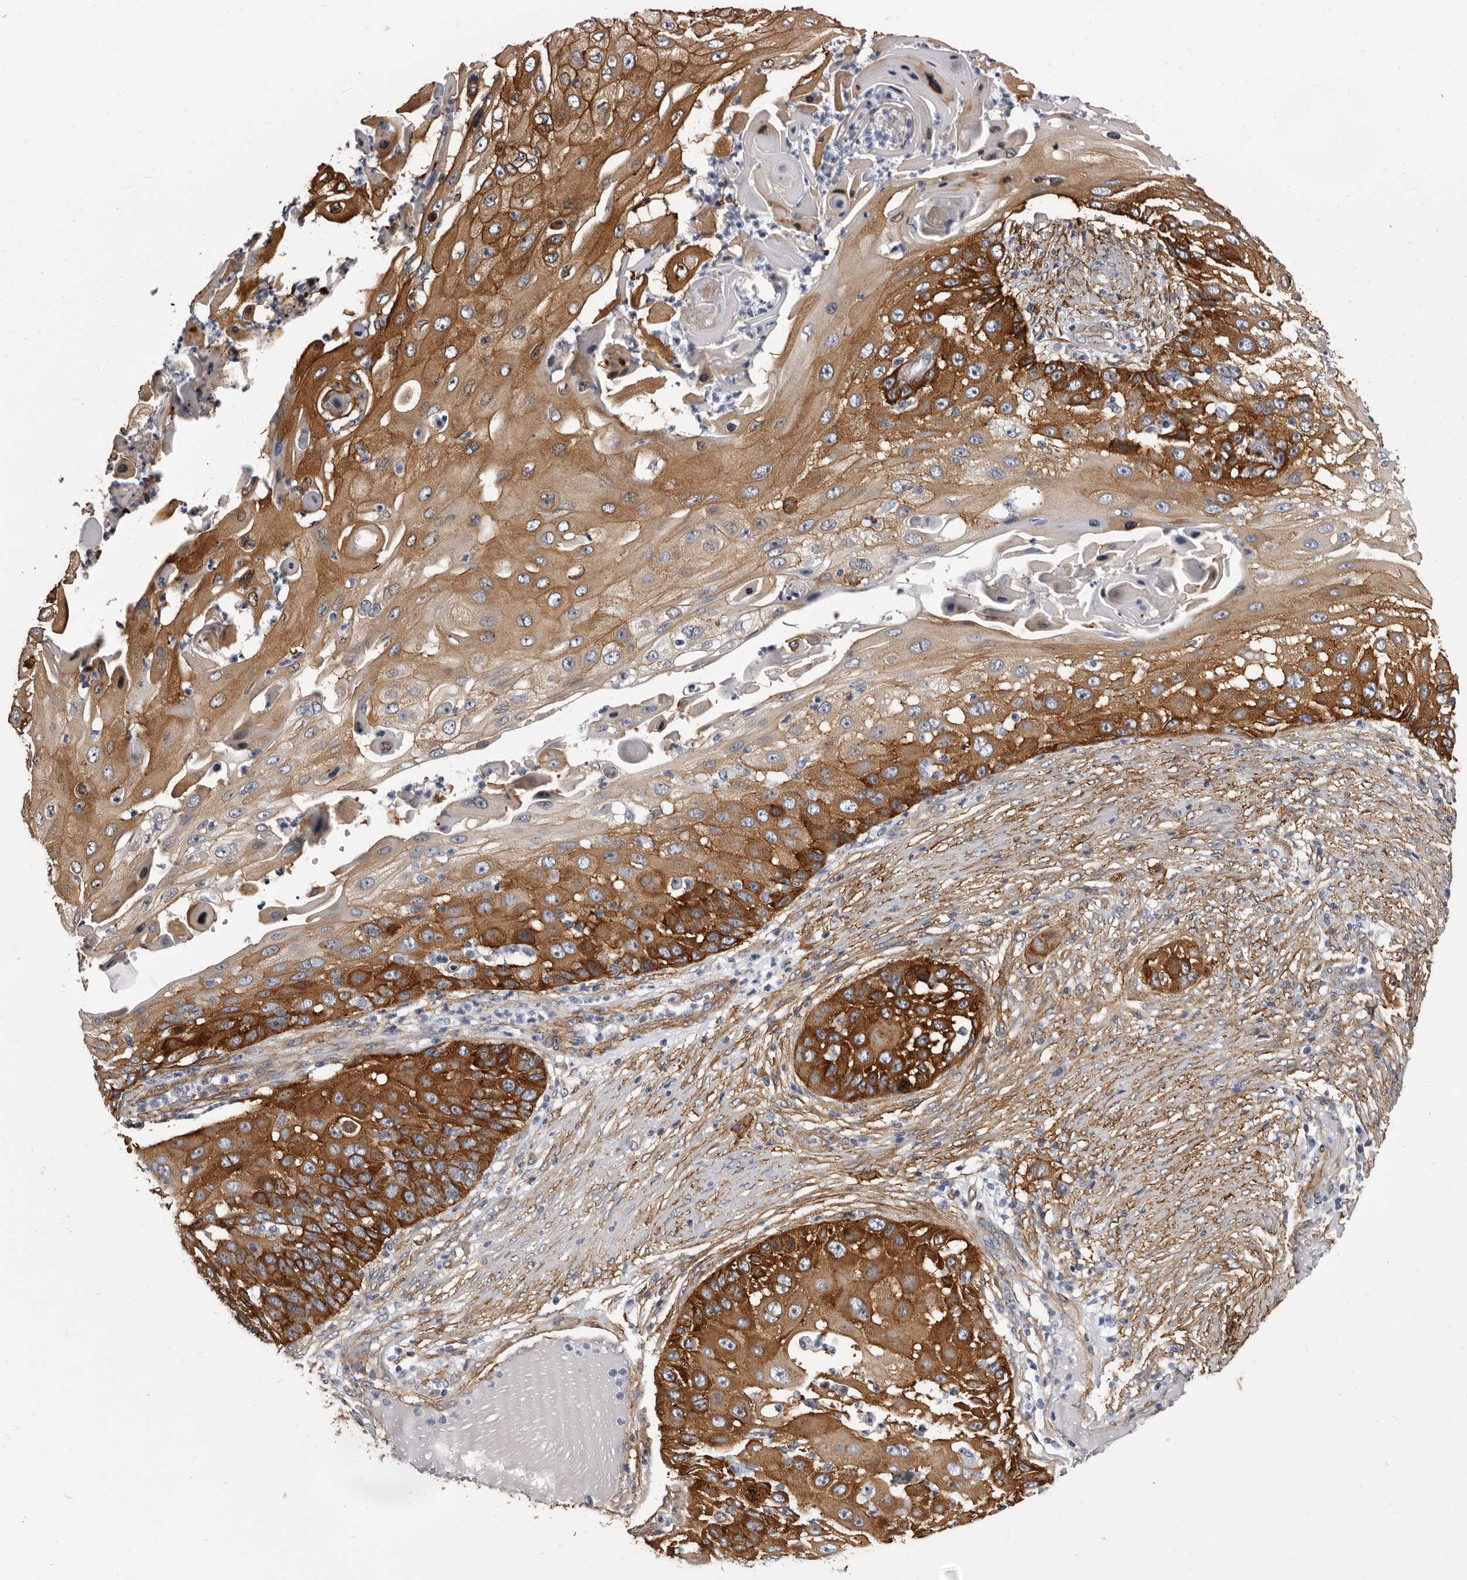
{"staining": {"intensity": "strong", "quantity": ">75%", "location": "cytoplasmic/membranous"}, "tissue": "skin cancer", "cell_type": "Tumor cells", "image_type": "cancer", "snomed": [{"axis": "morphology", "description": "Squamous cell carcinoma, NOS"}, {"axis": "topography", "description": "Skin"}], "caption": "Squamous cell carcinoma (skin) stained with a protein marker displays strong staining in tumor cells.", "gene": "ENAH", "patient": {"sex": "female", "age": 44}}